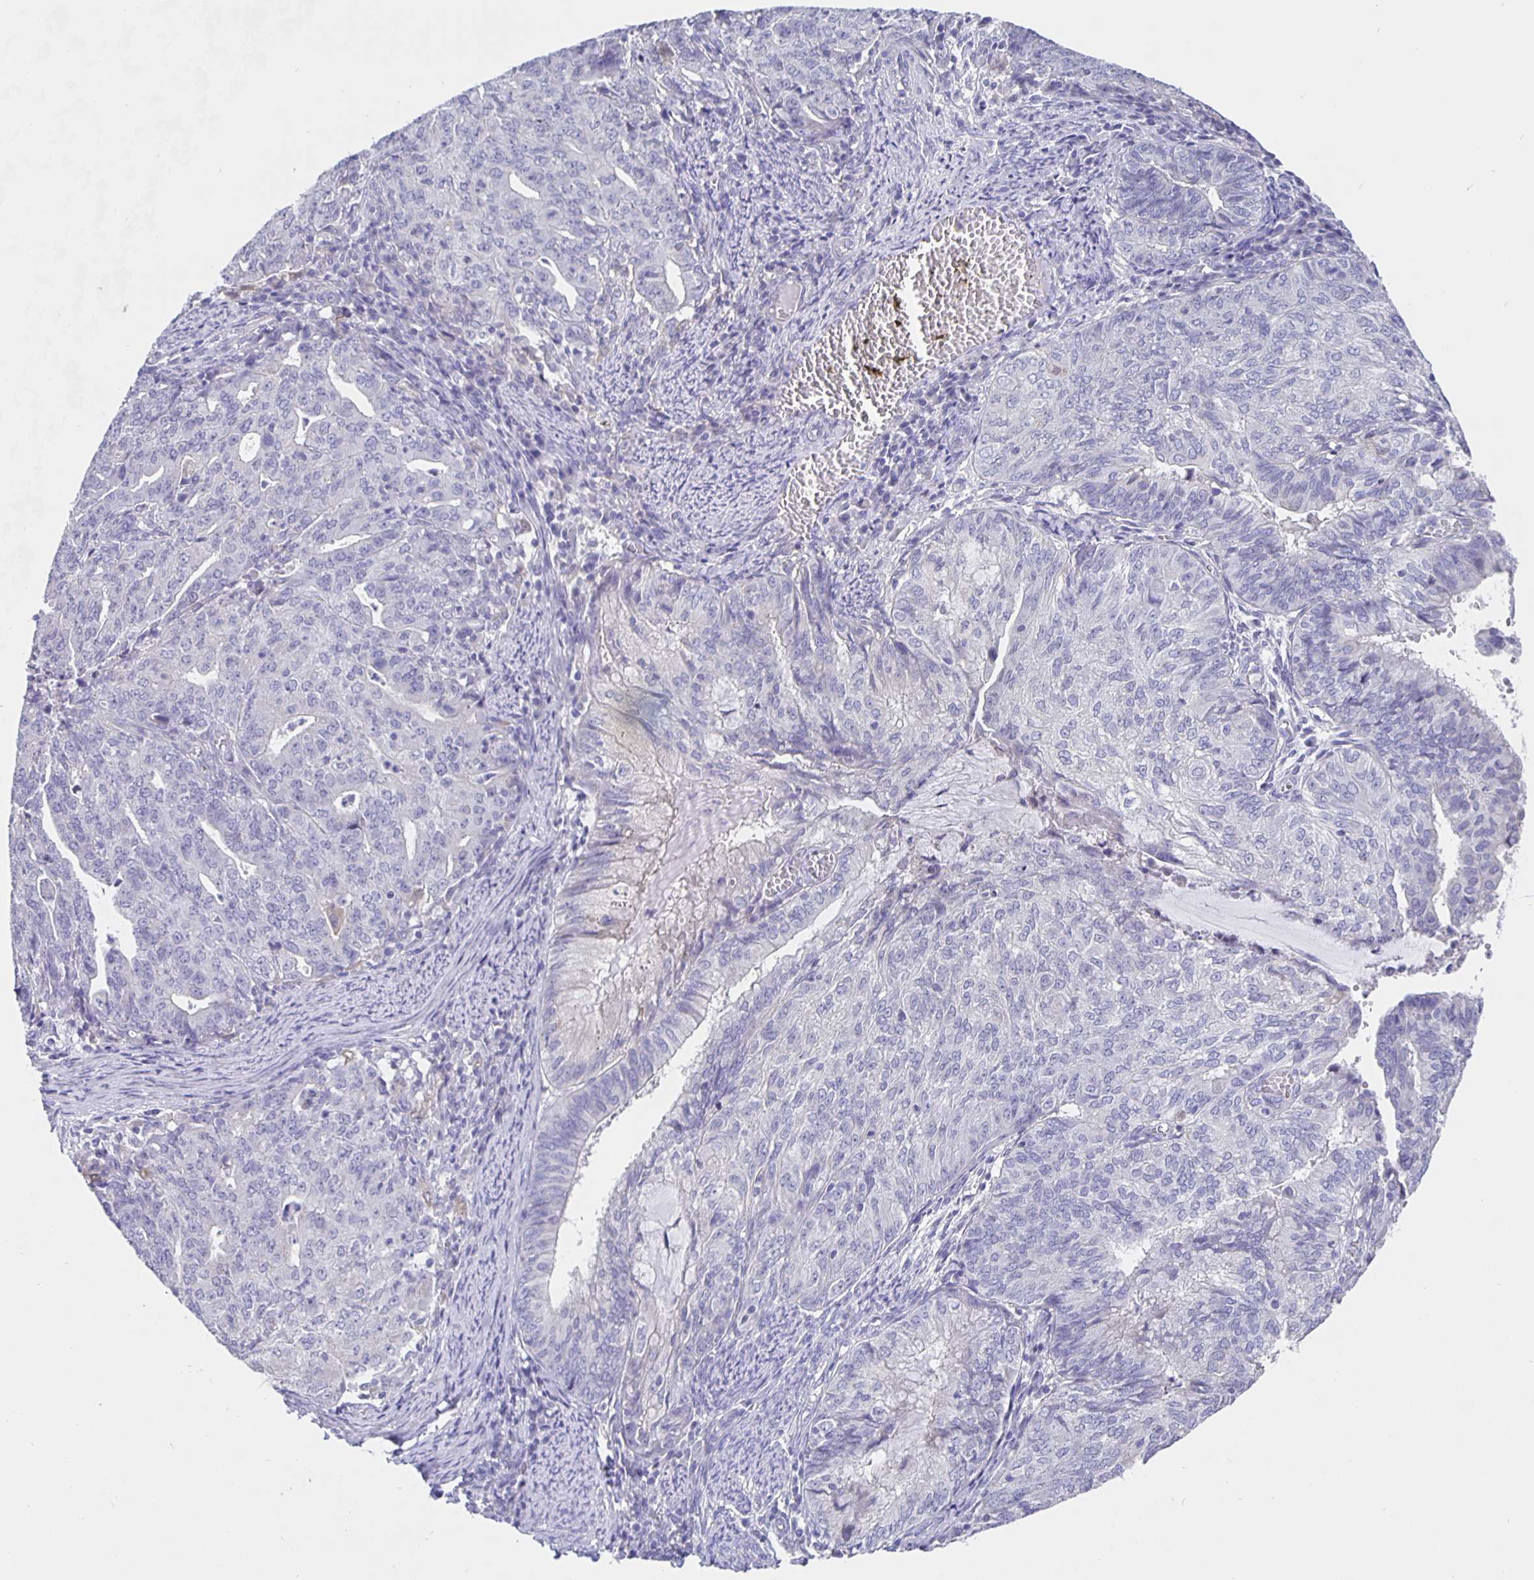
{"staining": {"intensity": "negative", "quantity": "none", "location": "none"}, "tissue": "endometrial cancer", "cell_type": "Tumor cells", "image_type": "cancer", "snomed": [{"axis": "morphology", "description": "Adenocarcinoma, NOS"}, {"axis": "topography", "description": "Endometrium"}], "caption": "Endometrial adenocarcinoma was stained to show a protein in brown. There is no significant staining in tumor cells.", "gene": "CFAP74", "patient": {"sex": "female", "age": 82}}